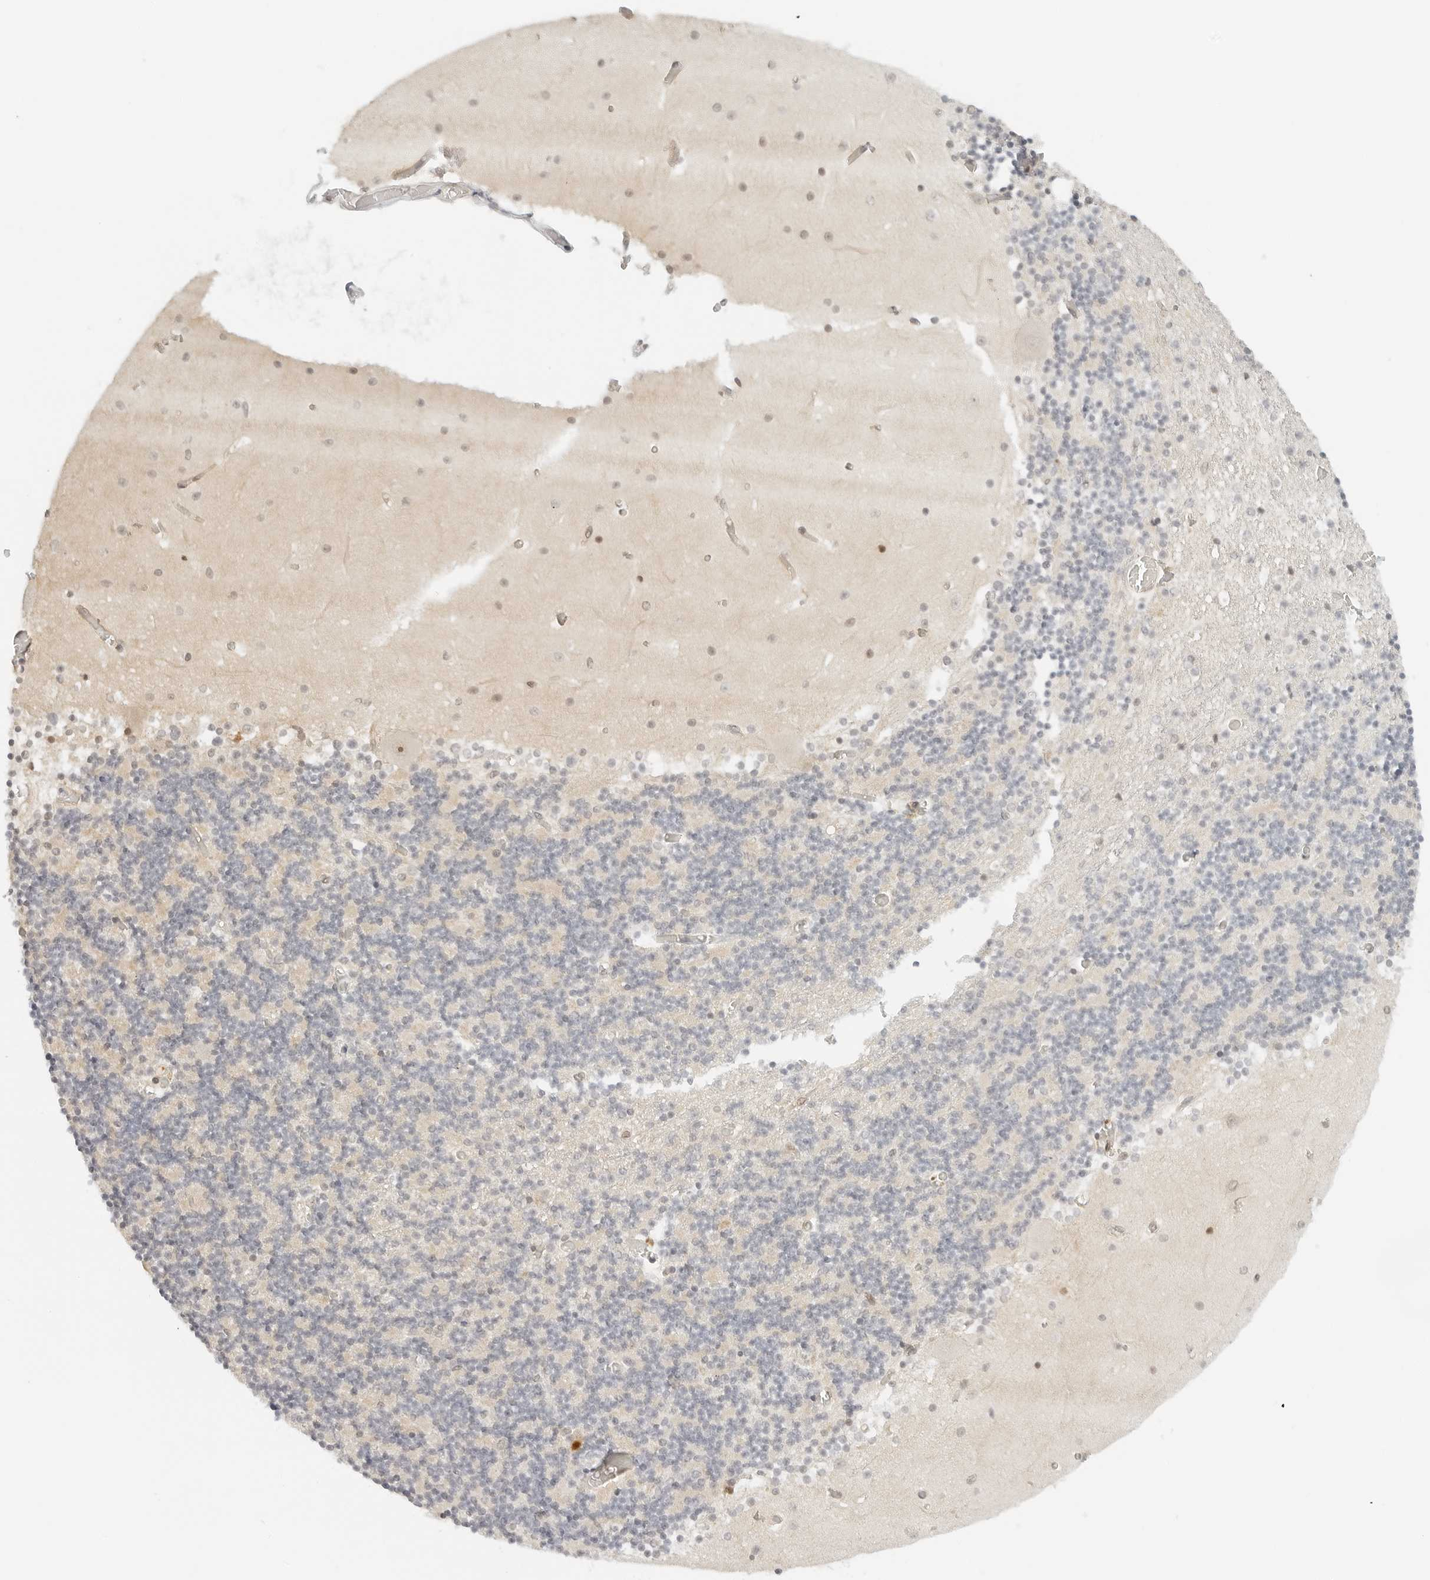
{"staining": {"intensity": "moderate", "quantity": "<25%", "location": "cytoplasmic/membranous"}, "tissue": "cerebellum", "cell_type": "Cells in granular layer", "image_type": "normal", "snomed": [{"axis": "morphology", "description": "Normal tissue, NOS"}, {"axis": "topography", "description": "Cerebellum"}], "caption": "An immunohistochemistry image of benign tissue is shown. Protein staining in brown highlights moderate cytoplasmic/membranous positivity in cerebellum within cells in granular layer.", "gene": "NEO1", "patient": {"sex": "female", "age": 28}}